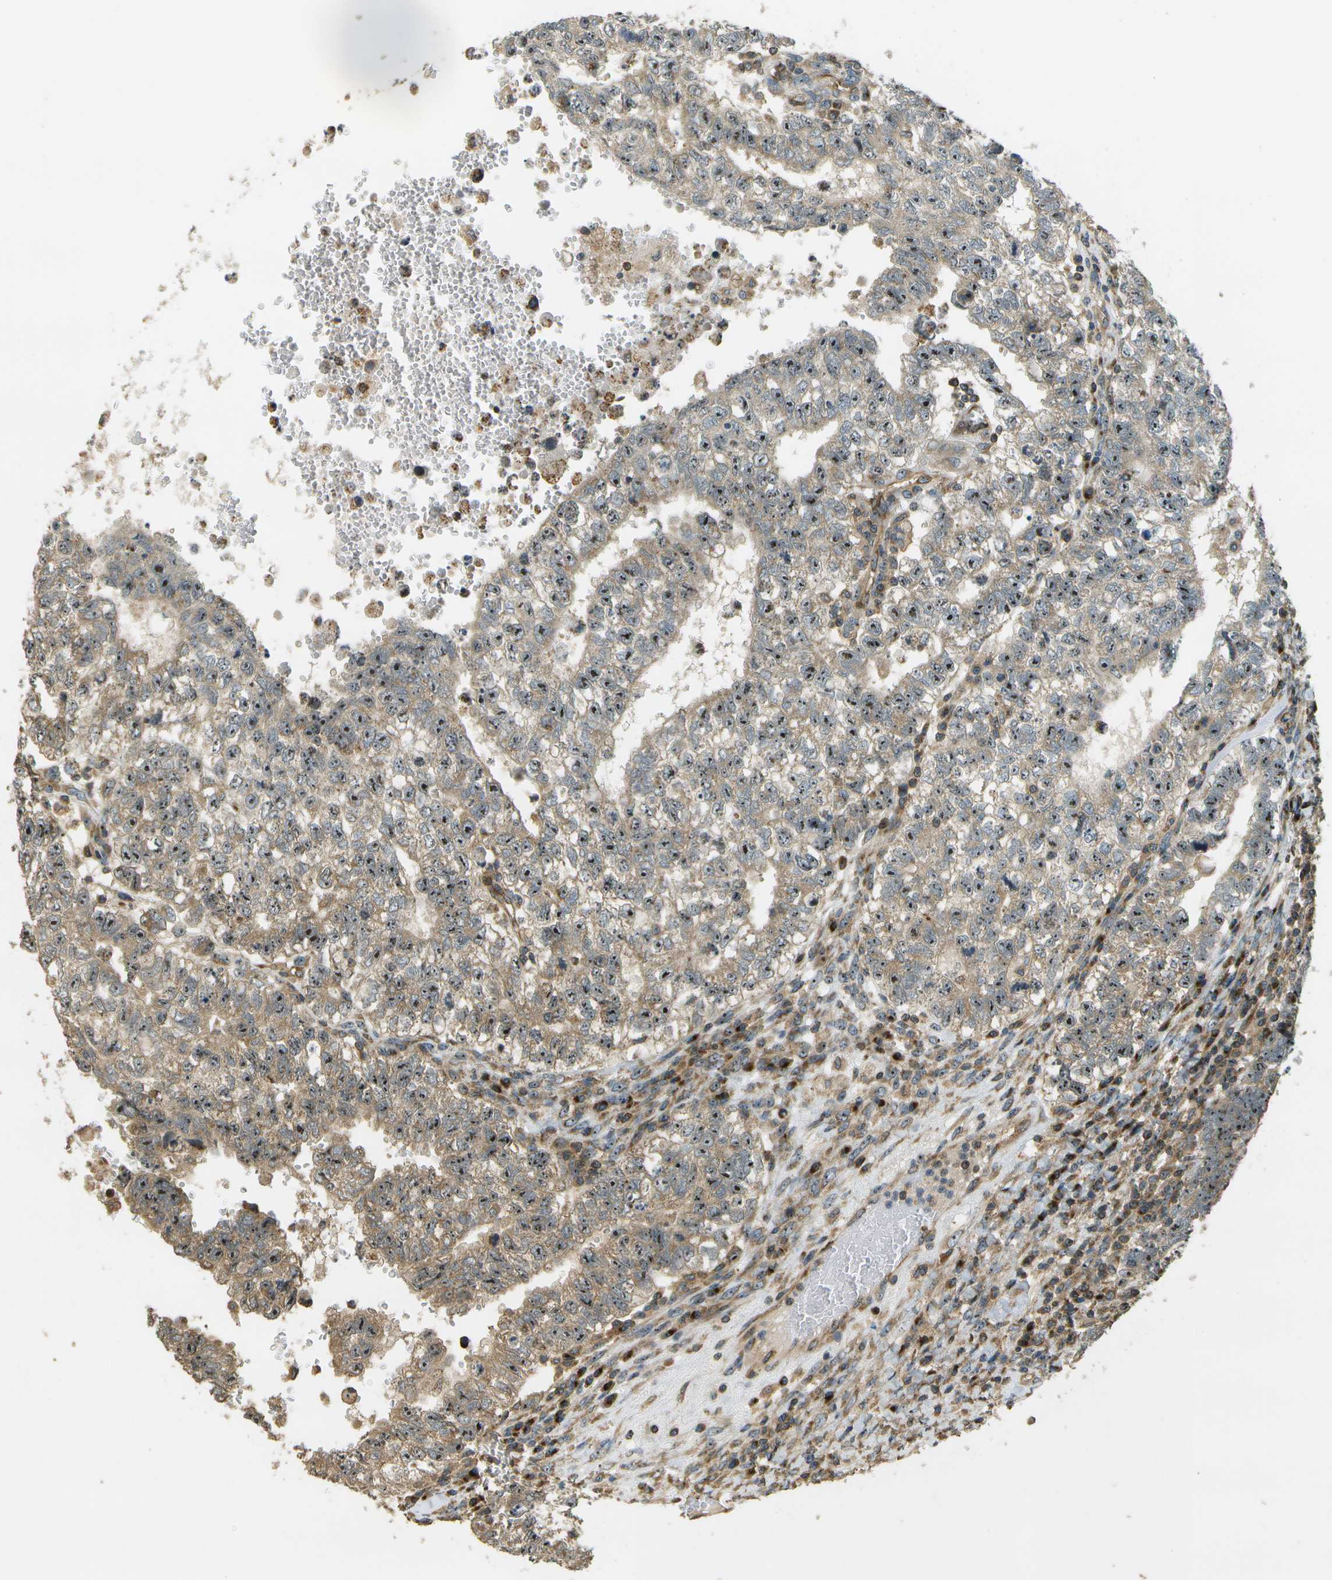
{"staining": {"intensity": "strong", "quantity": ">75%", "location": "cytoplasmic/membranous,nuclear"}, "tissue": "testis cancer", "cell_type": "Tumor cells", "image_type": "cancer", "snomed": [{"axis": "morphology", "description": "Seminoma, NOS"}, {"axis": "morphology", "description": "Carcinoma, Embryonal, NOS"}, {"axis": "topography", "description": "Testis"}], "caption": "Protein expression analysis of human testis cancer reveals strong cytoplasmic/membranous and nuclear positivity in about >75% of tumor cells.", "gene": "LRP12", "patient": {"sex": "male", "age": 38}}